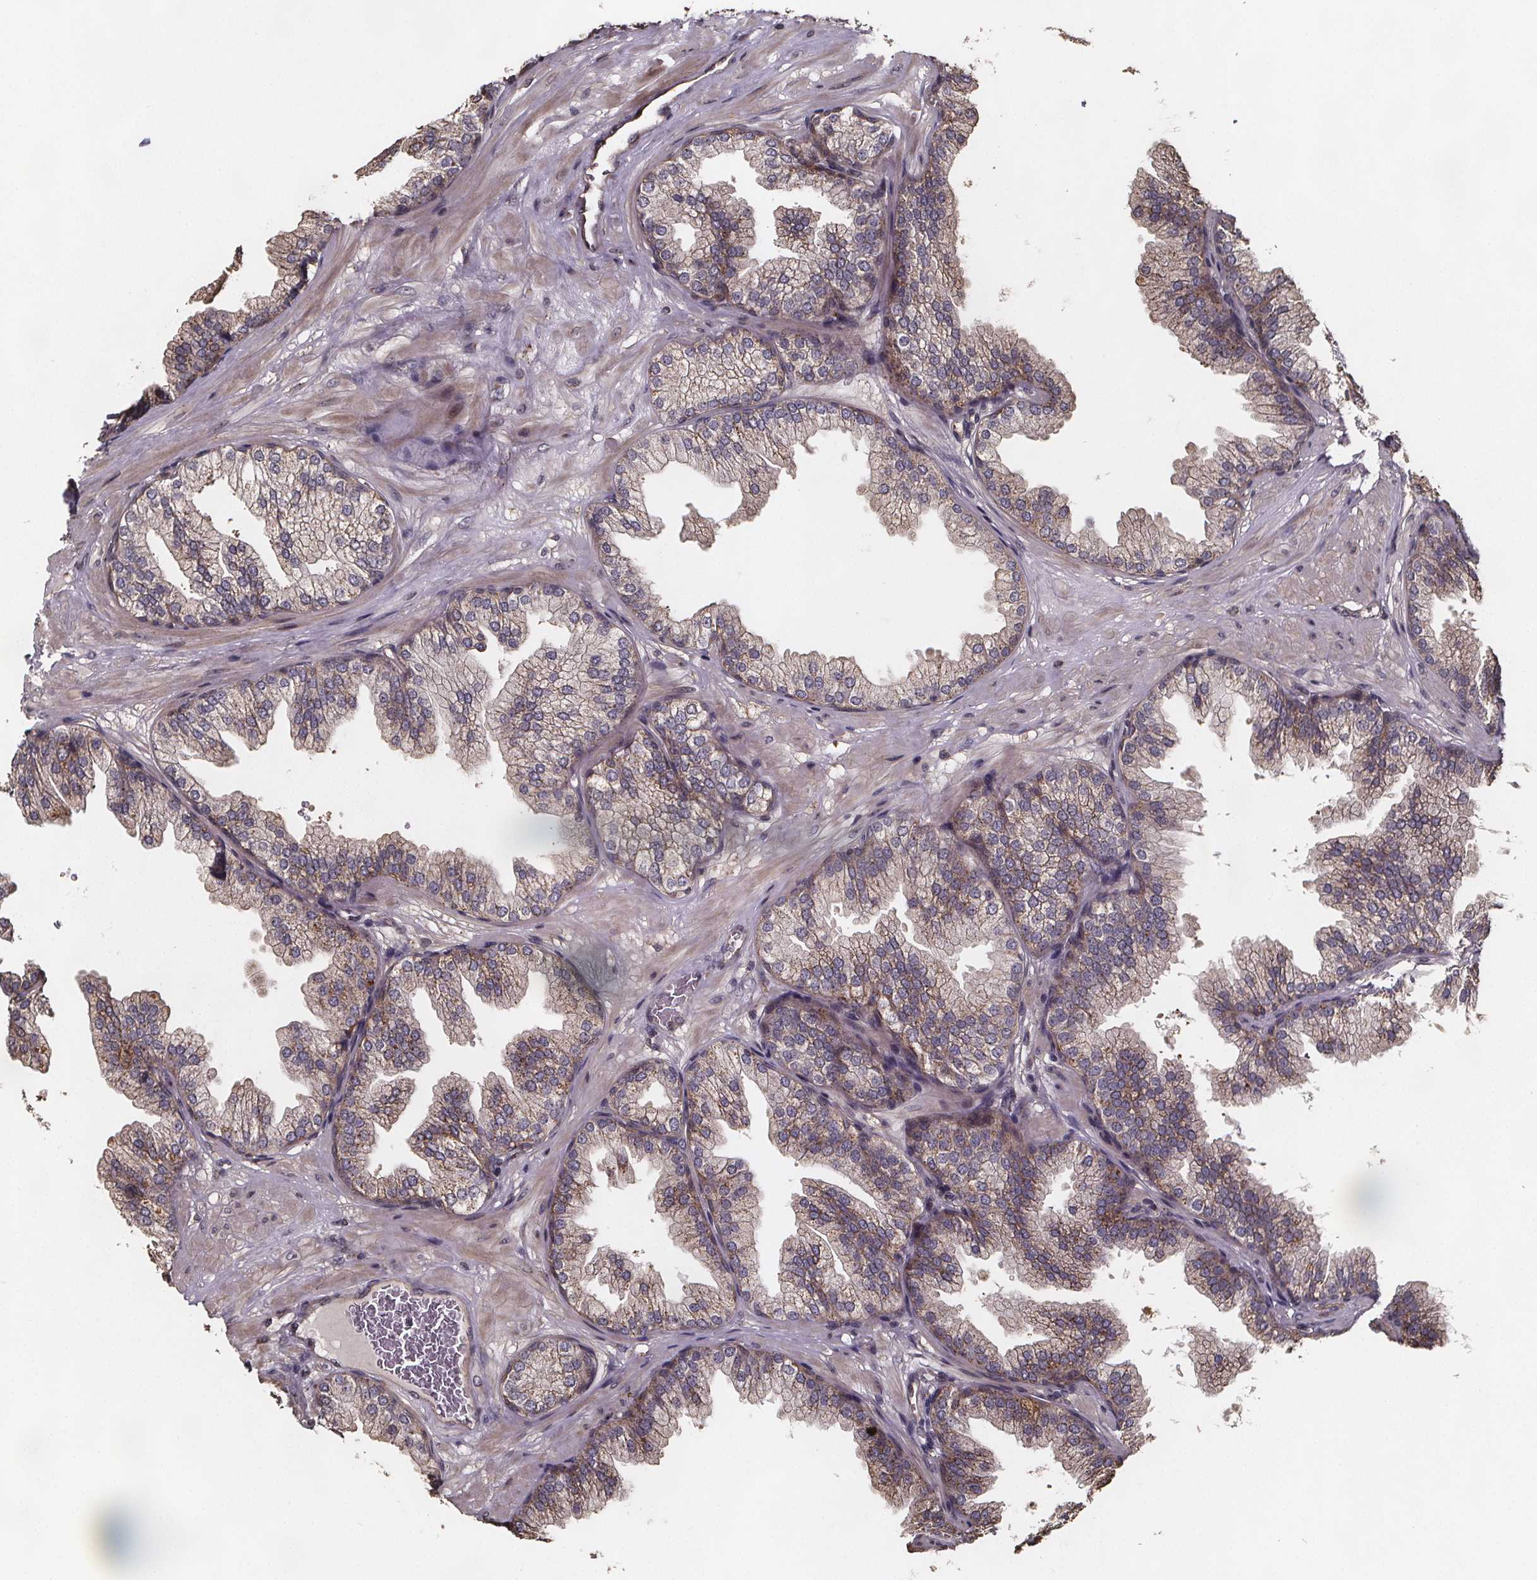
{"staining": {"intensity": "moderate", "quantity": "25%-75%", "location": "cytoplasmic/membranous"}, "tissue": "prostate", "cell_type": "Glandular cells", "image_type": "normal", "snomed": [{"axis": "morphology", "description": "Normal tissue, NOS"}, {"axis": "topography", "description": "Prostate"}], "caption": "Prostate stained with IHC displays moderate cytoplasmic/membranous positivity in approximately 25%-75% of glandular cells.", "gene": "ZNF879", "patient": {"sex": "male", "age": 37}}